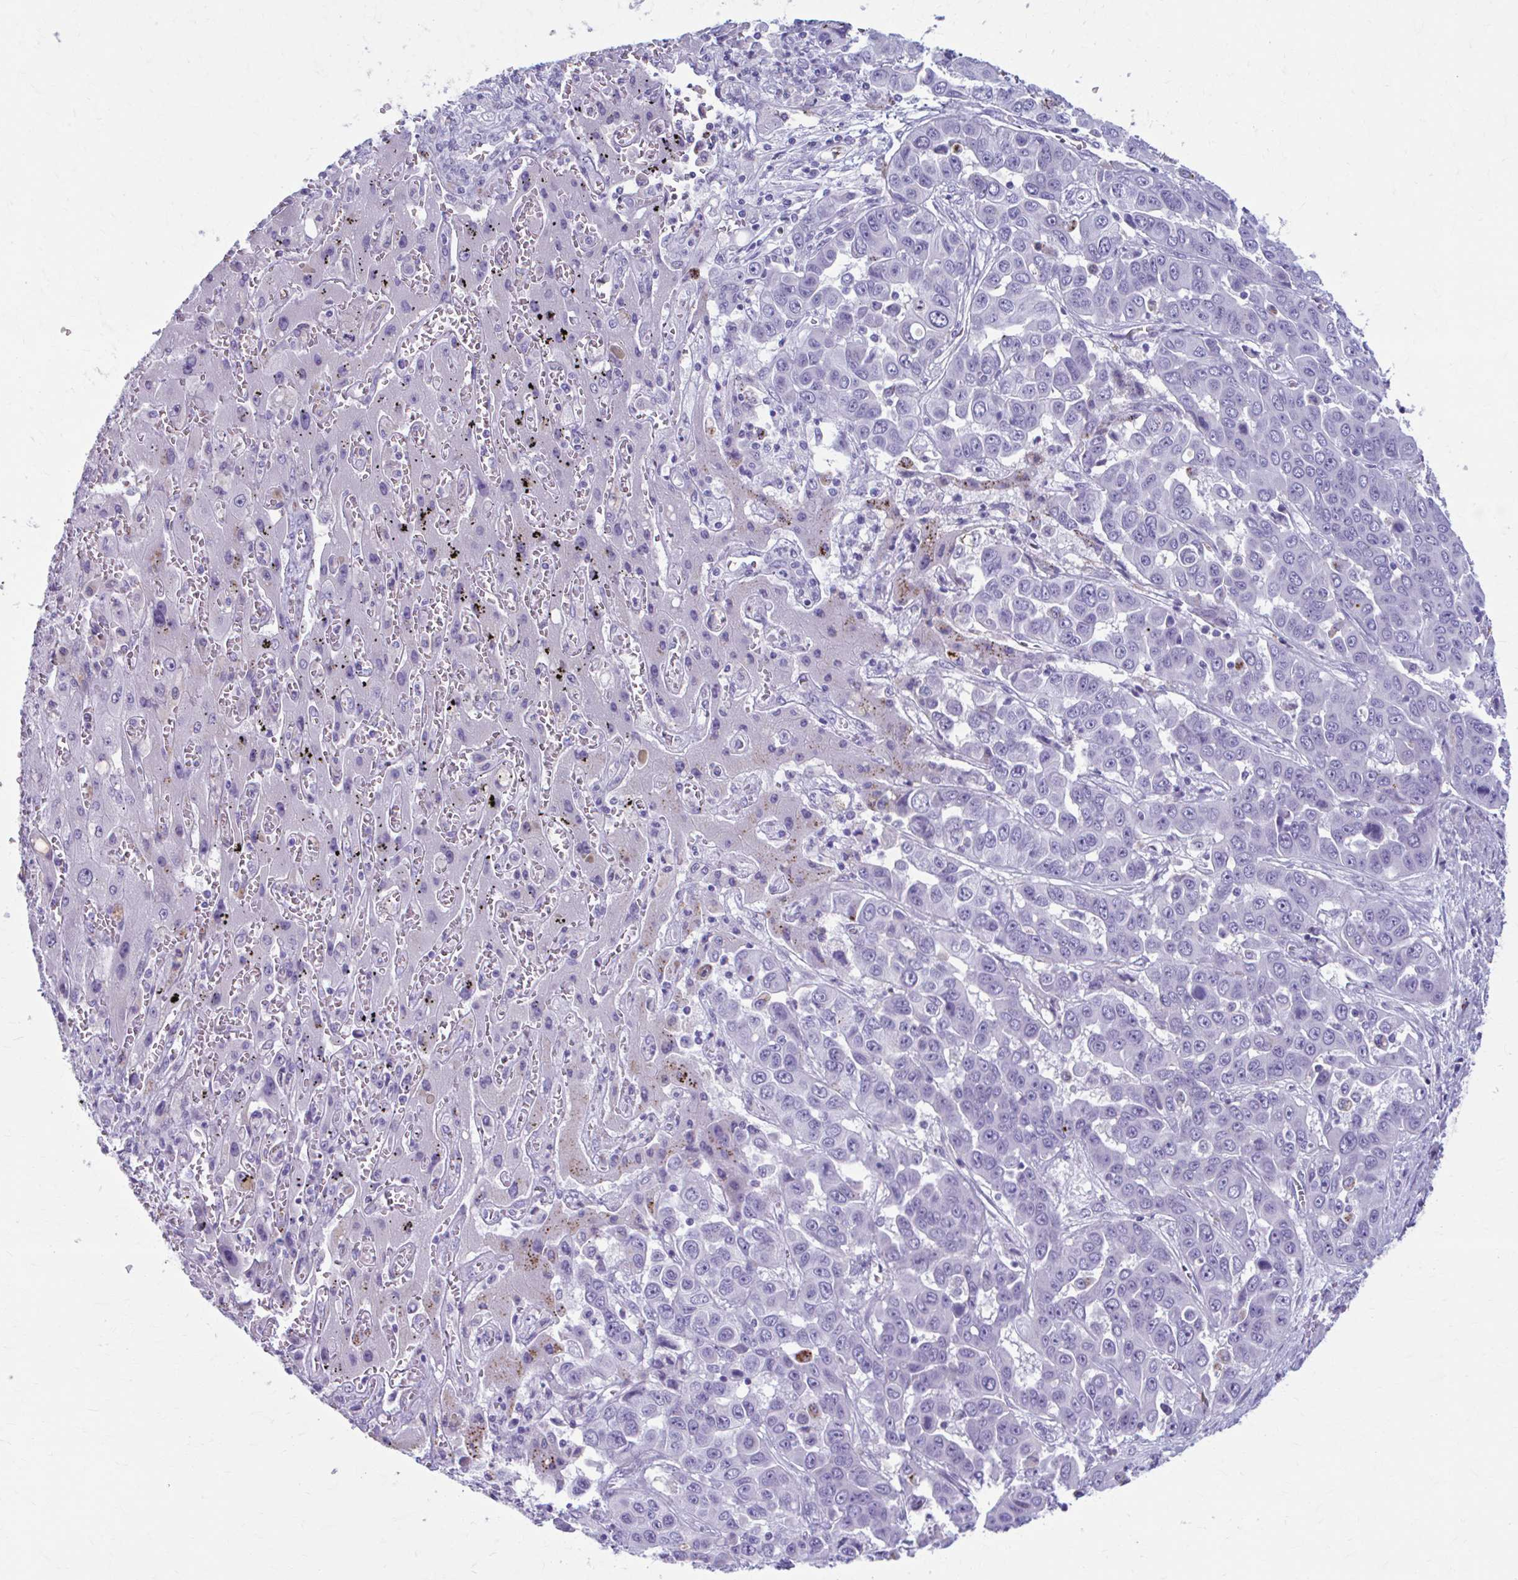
{"staining": {"intensity": "moderate", "quantity": "<25%", "location": "cytoplasmic/membranous"}, "tissue": "liver cancer", "cell_type": "Tumor cells", "image_type": "cancer", "snomed": [{"axis": "morphology", "description": "Cholangiocarcinoma"}, {"axis": "topography", "description": "Liver"}], "caption": "Immunohistochemical staining of human liver cholangiocarcinoma displays low levels of moderate cytoplasmic/membranous protein positivity in about <25% of tumor cells.", "gene": "C12orf71", "patient": {"sex": "female", "age": 52}}